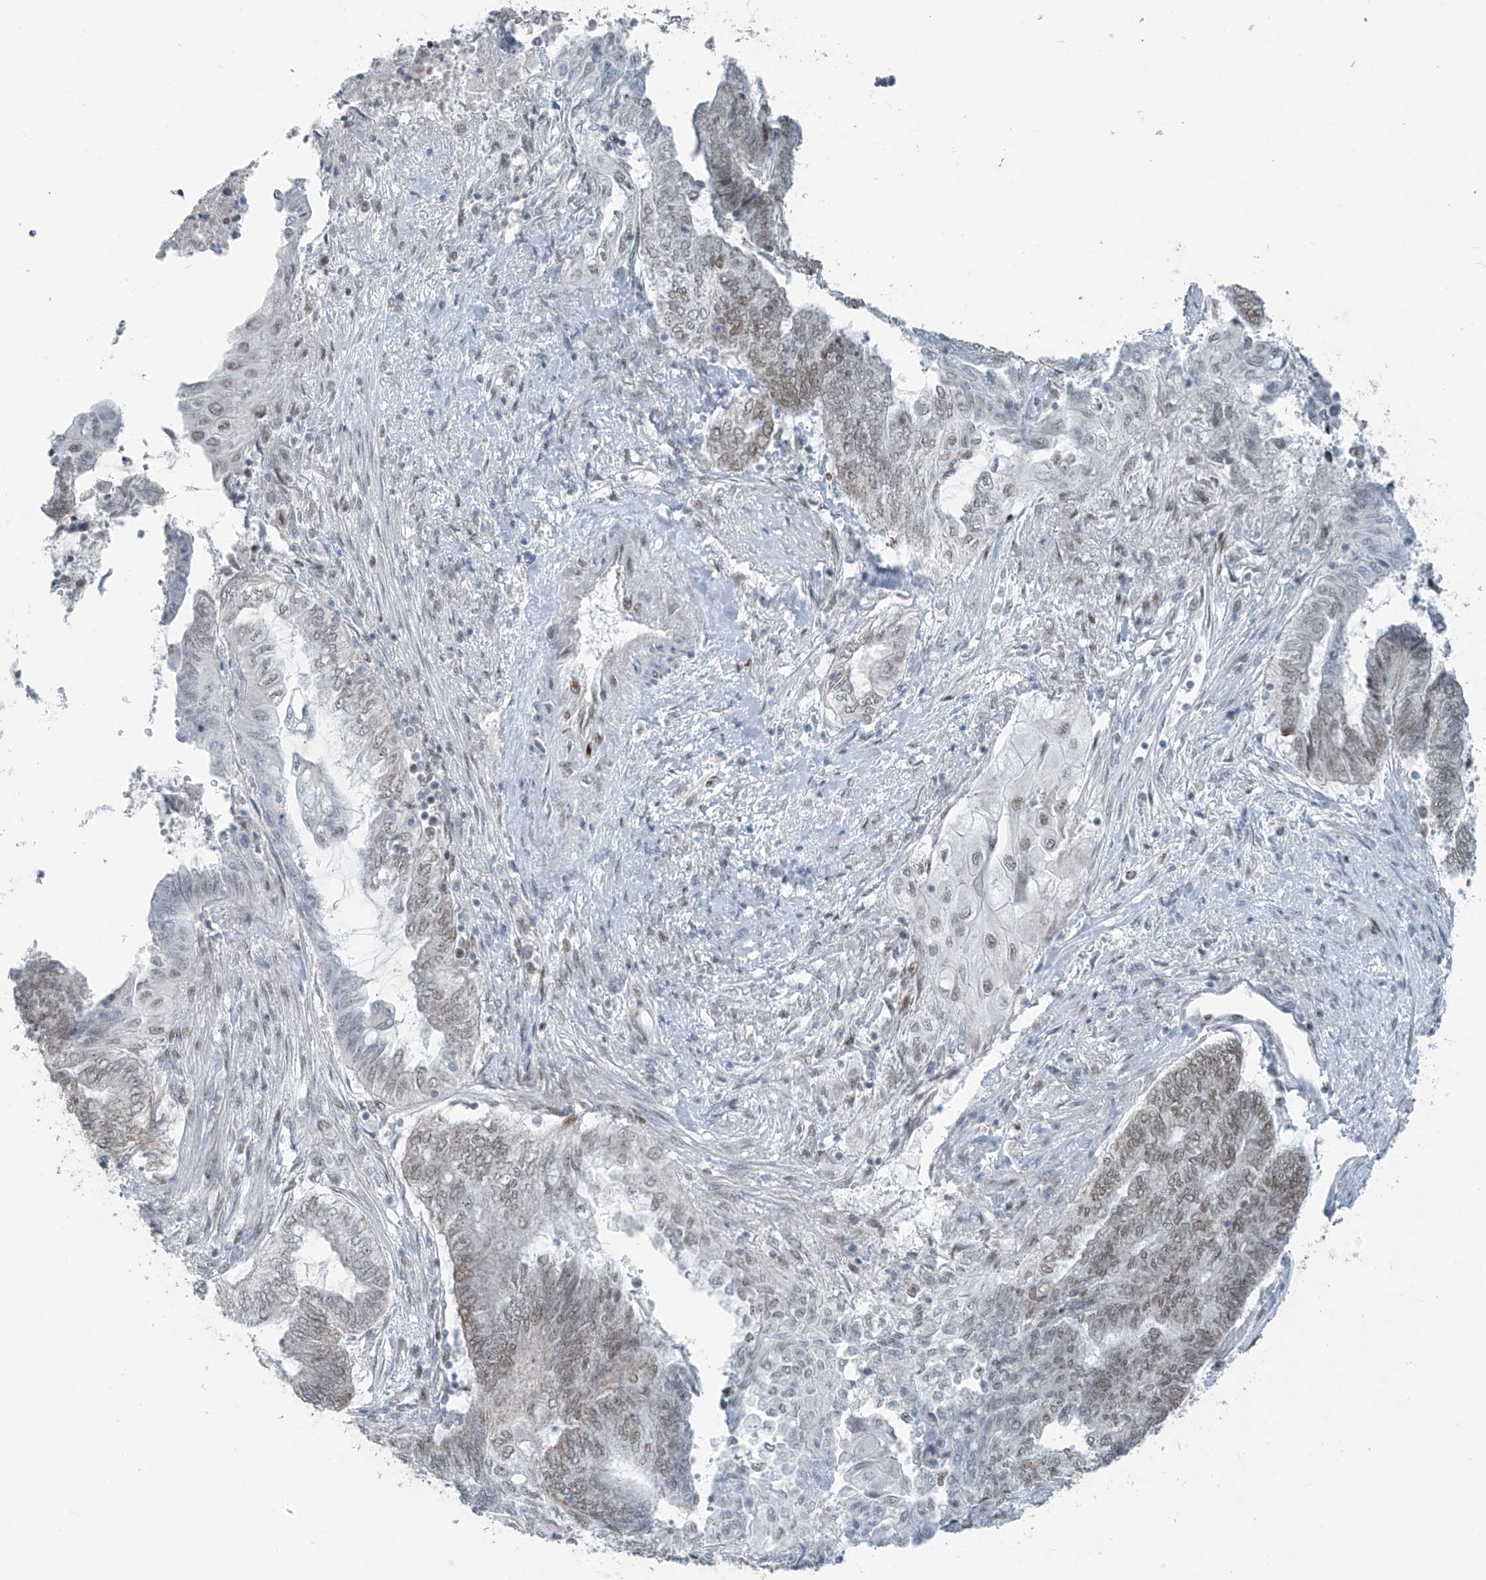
{"staining": {"intensity": "moderate", "quantity": "25%-75%", "location": "nuclear"}, "tissue": "endometrial cancer", "cell_type": "Tumor cells", "image_type": "cancer", "snomed": [{"axis": "morphology", "description": "Adenocarcinoma, NOS"}, {"axis": "topography", "description": "Uterus"}, {"axis": "topography", "description": "Endometrium"}], "caption": "Protein staining of adenocarcinoma (endometrial) tissue displays moderate nuclear positivity in approximately 25%-75% of tumor cells.", "gene": "WRNIP1", "patient": {"sex": "female", "age": 70}}